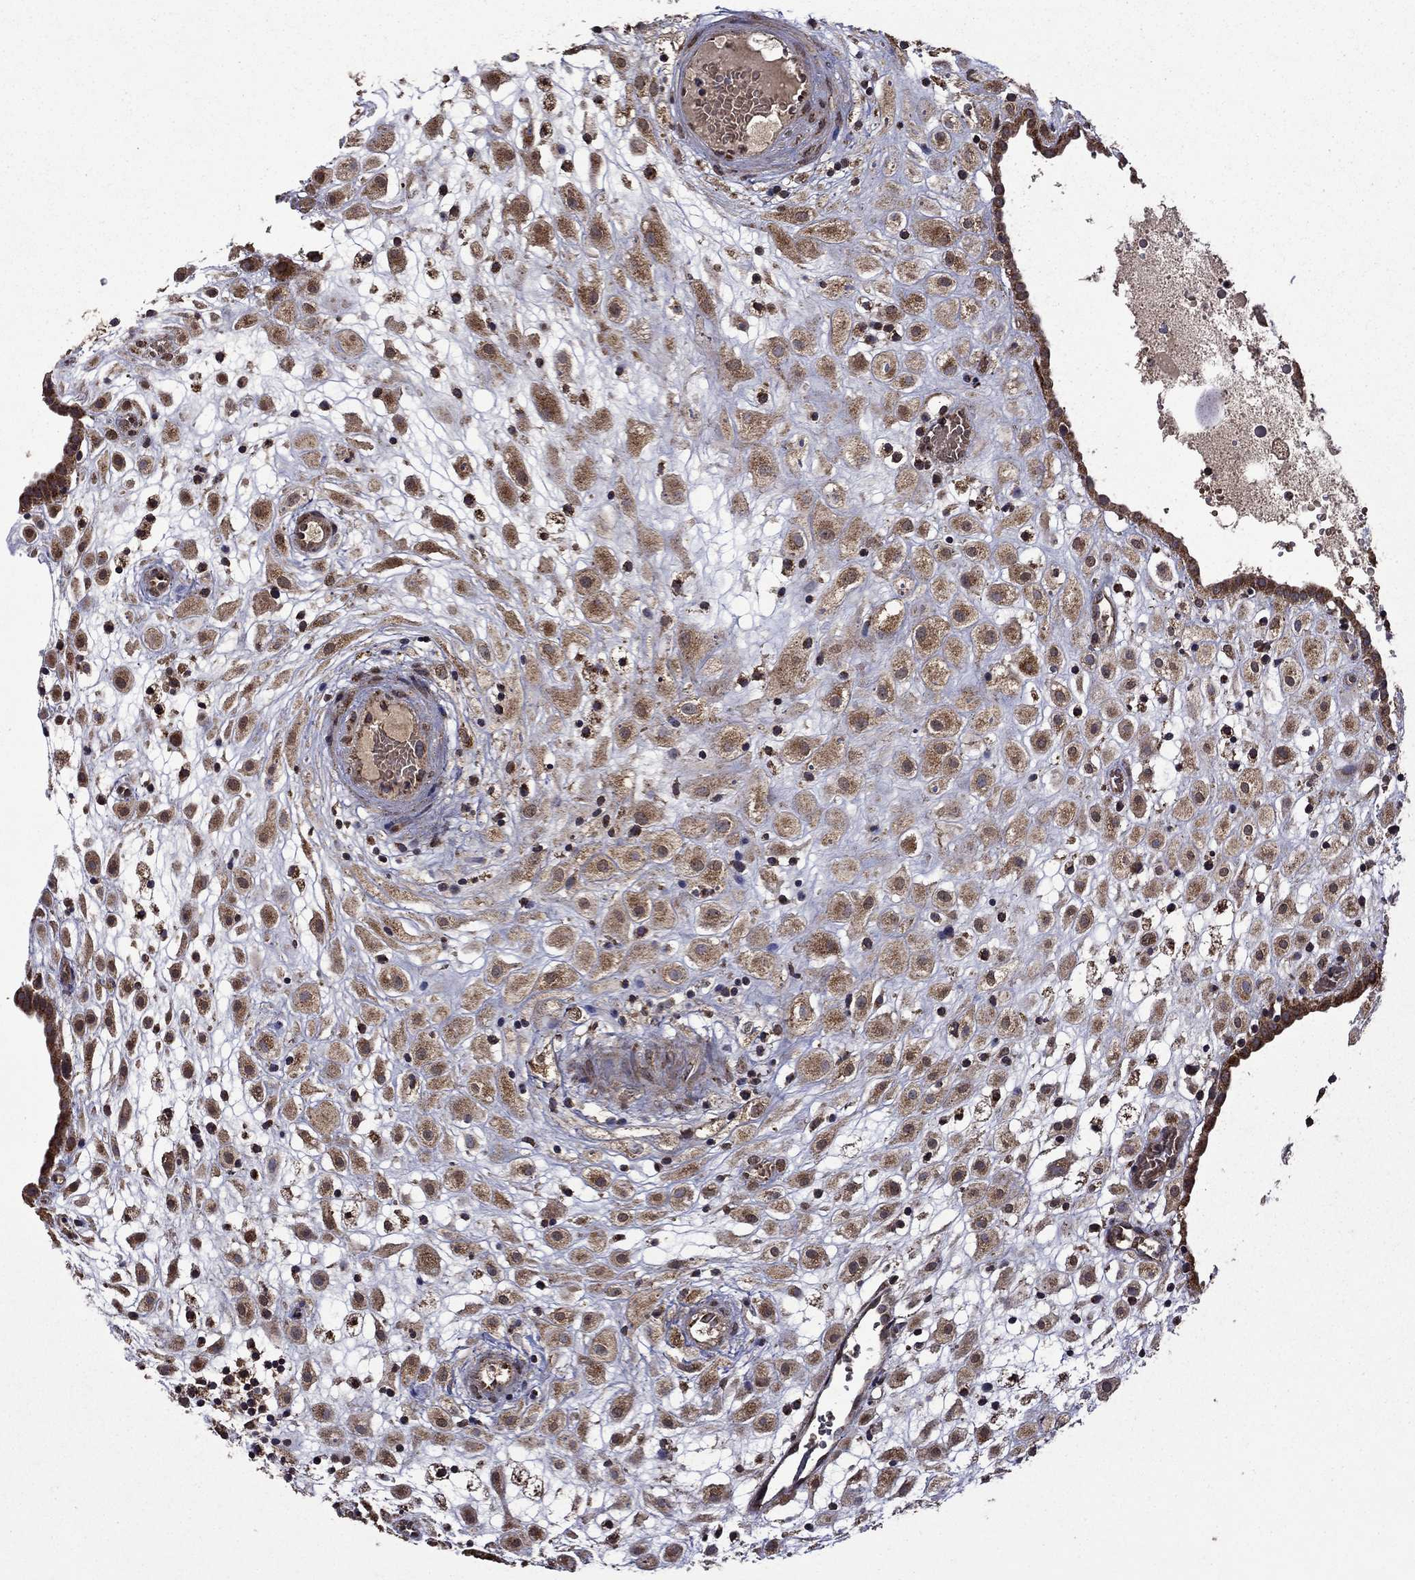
{"staining": {"intensity": "moderate", "quantity": ">75%", "location": "cytoplasmic/membranous"}, "tissue": "placenta", "cell_type": "Decidual cells", "image_type": "normal", "snomed": [{"axis": "morphology", "description": "Normal tissue, NOS"}, {"axis": "topography", "description": "Placenta"}], "caption": "The image shows a brown stain indicating the presence of a protein in the cytoplasmic/membranous of decidual cells in placenta. (DAB = brown stain, brightfield microscopy at high magnification).", "gene": "ITM2B", "patient": {"sex": "female", "age": 24}}